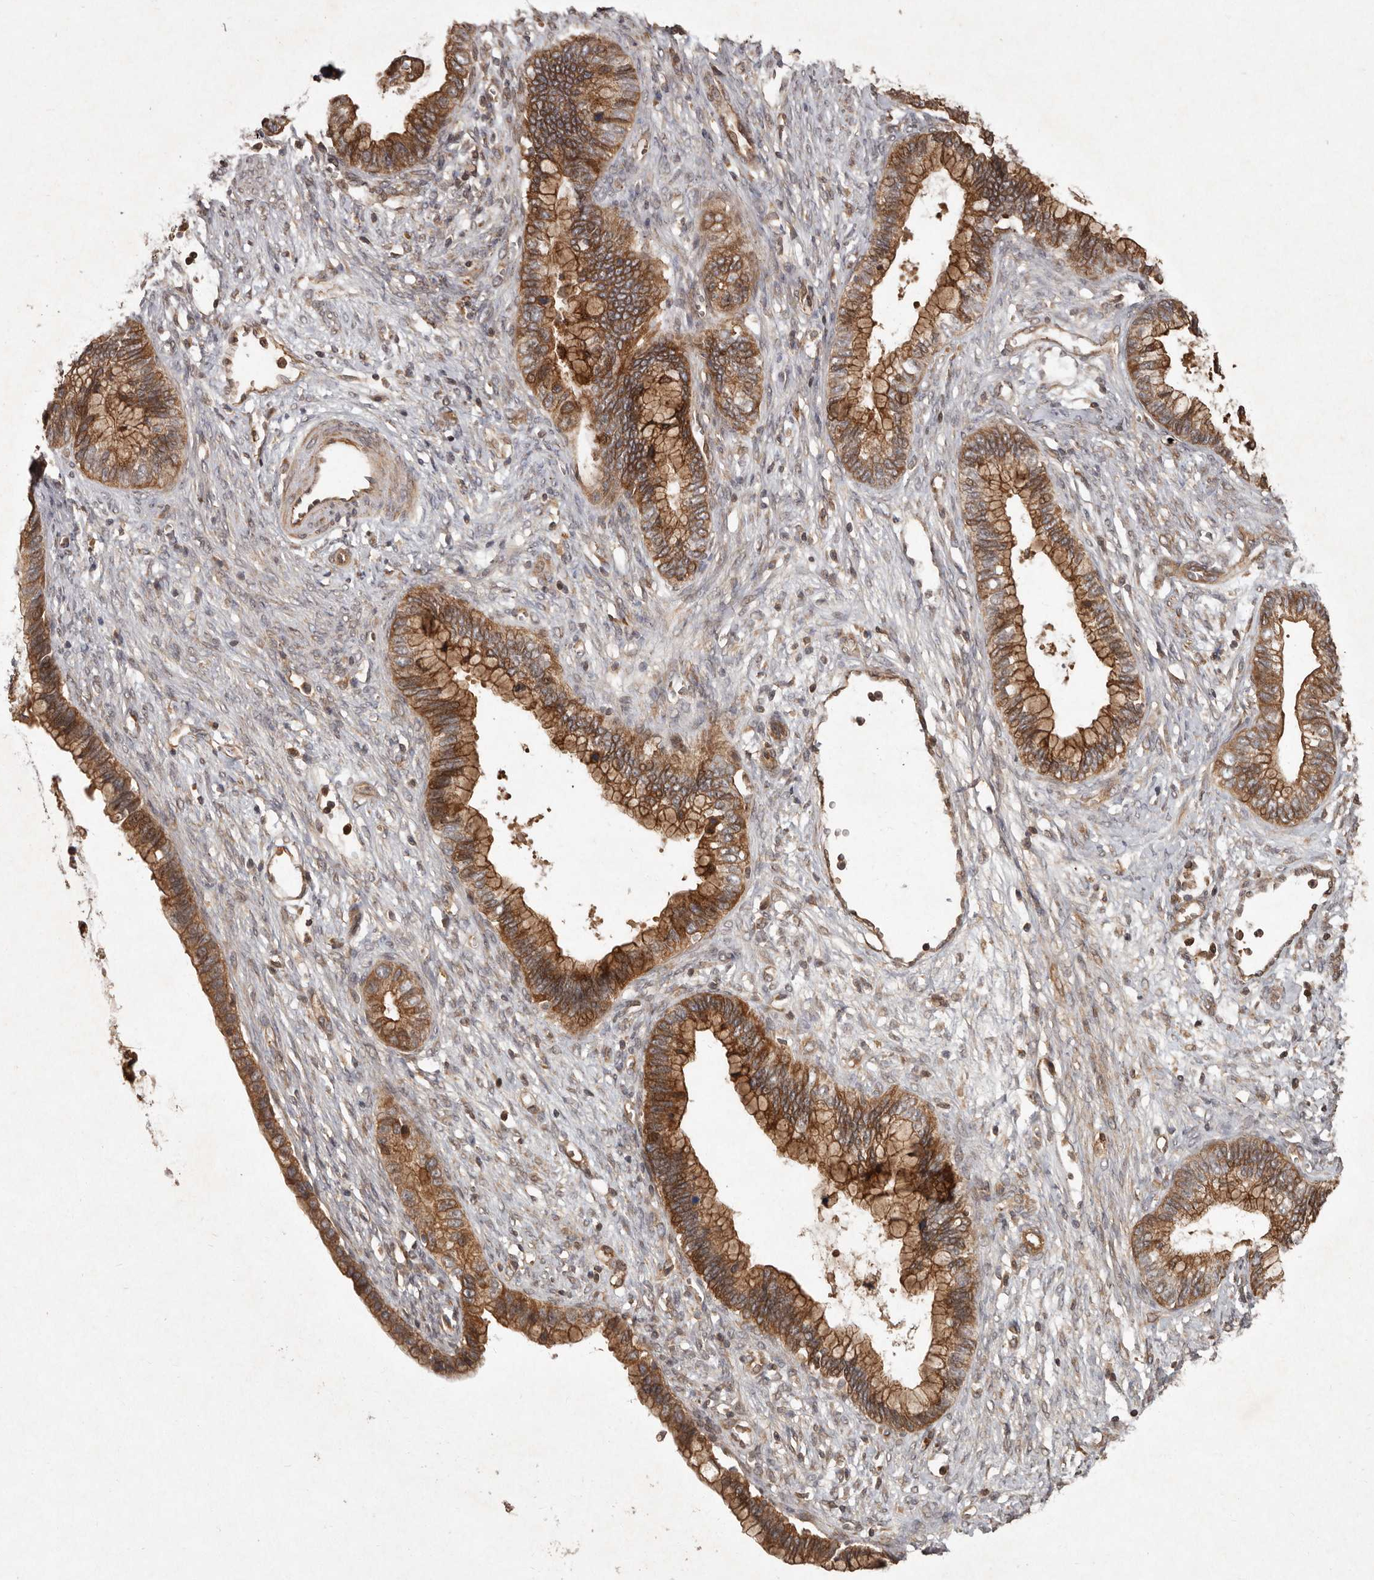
{"staining": {"intensity": "moderate", "quantity": ">75%", "location": "cytoplasmic/membranous"}, "tissue": "cervical cancer", "cell_type": "Tumor cells", "image_type": "cancer", "snomed": [{"axis": "morphology", "description": "Adenocarcinoma, NOS"}, {"axis": "topography", "description": "Cervix"}], "caption": "High-power microscopy captured an IHC photomicrograph of cervical cancer (adenocarcinoma), revealing moderate cytoplasmic/membranous staining in about >75% of tumor cells. (Stains: DAB (3,3'-diaminobenzidine) in brown, nuclei in blue, Microscopy: brightfield microscopy at high magnification).", "gene": "SEMA3A", "patient": {"sex": "female", "age": 44}}